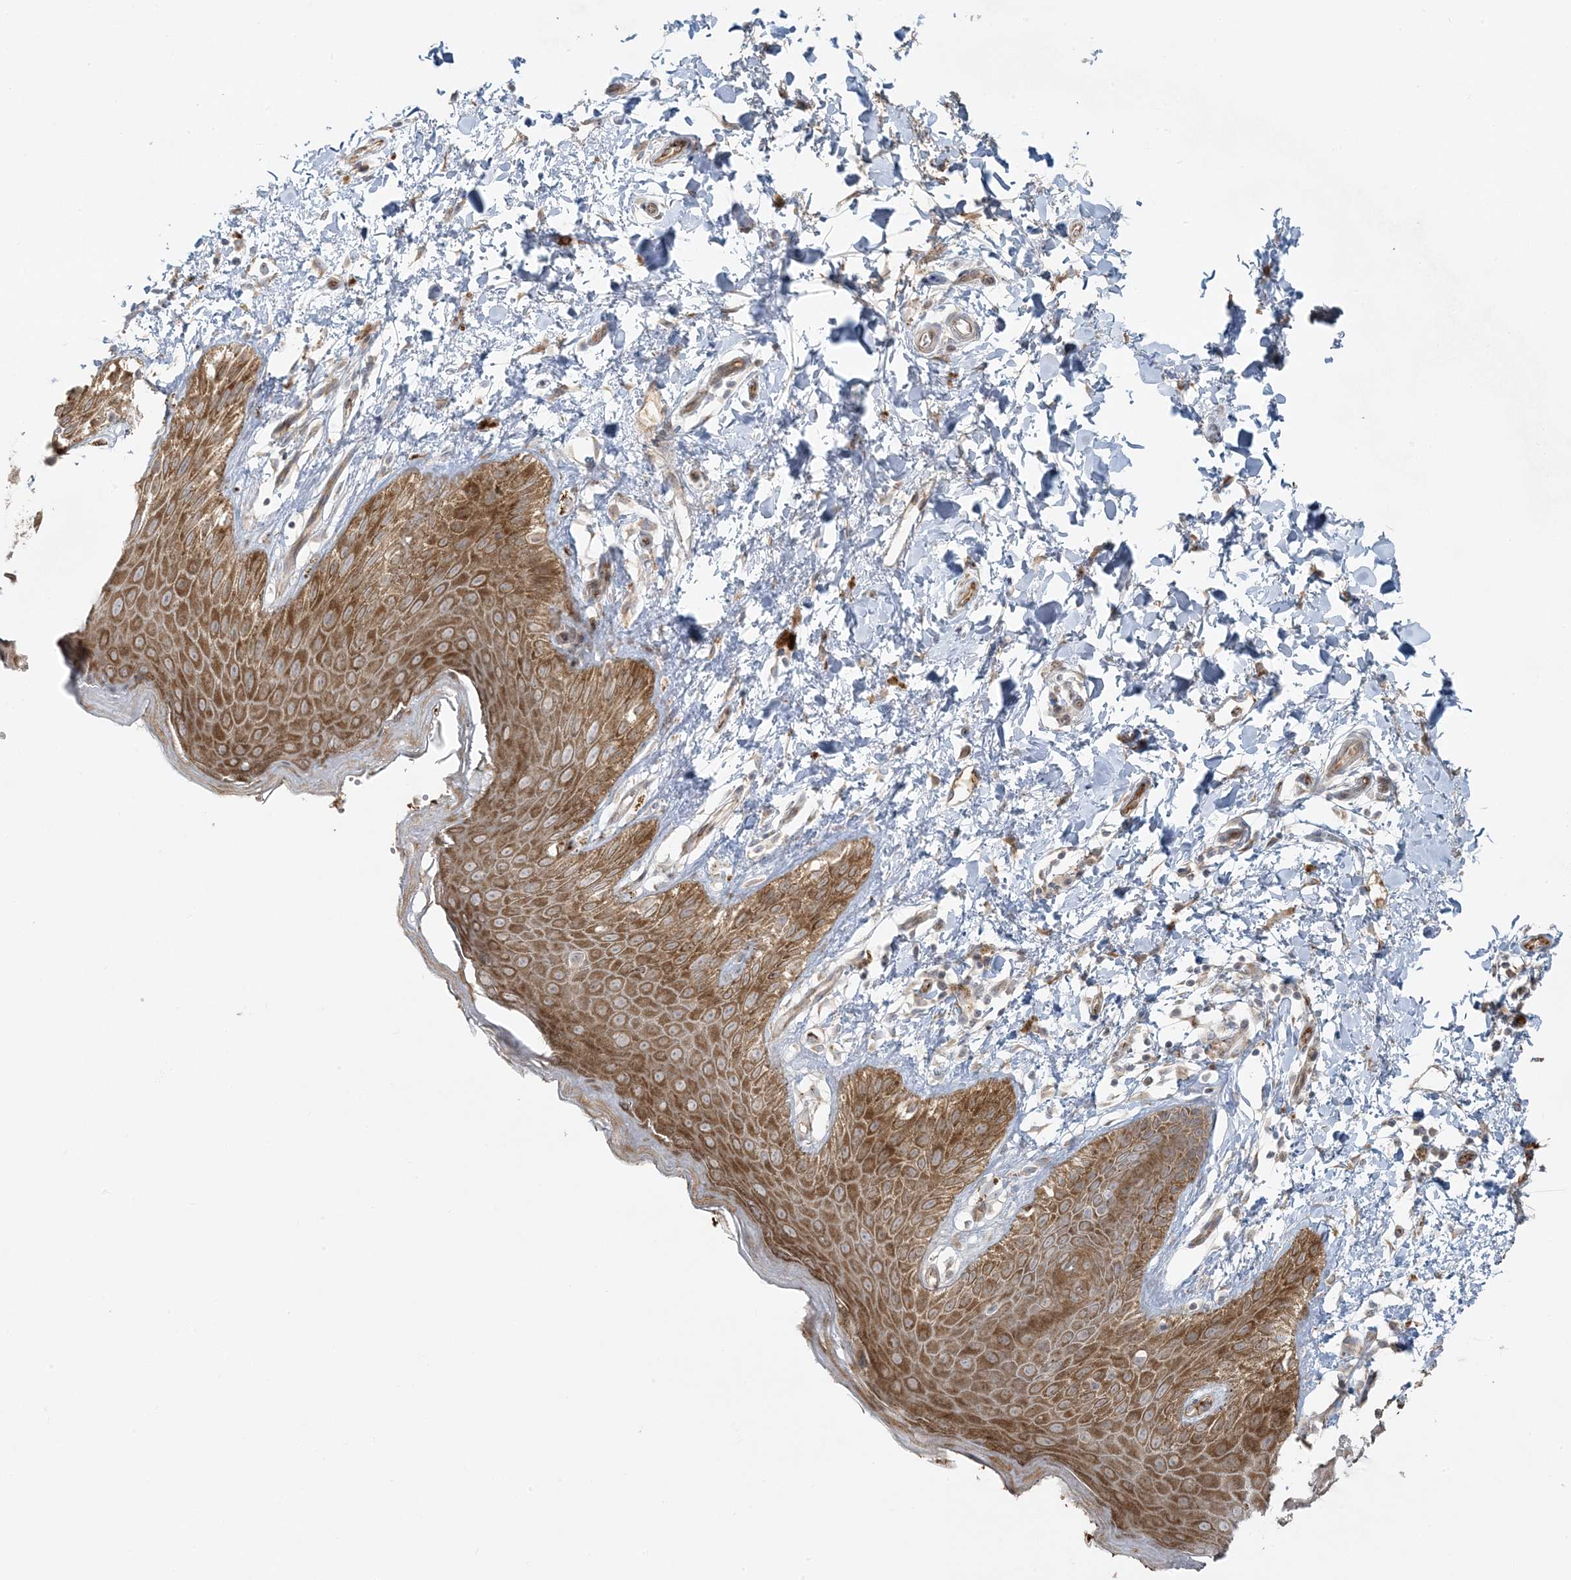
{"staining": {"intensity": "moderate", "quantity": ">75%", "location": "cytoplasmic/membranous"}, "tissue": "skin", "cell_type": "Epidermal cells", "image_type": "normal", "snomed": [{"axis": "morphology", "description": "Normal tissue, NOS"}, {"axis": "topography", "description": "Anal"}], "caption": "Epidermal cells exhibit moderate cytoplasmic/membranous staining in about >75% of cells in normal skin. Nuclei are stained in blue.", "gene": "ZNF263", "patient": {"sex": "male", "age": 44}}